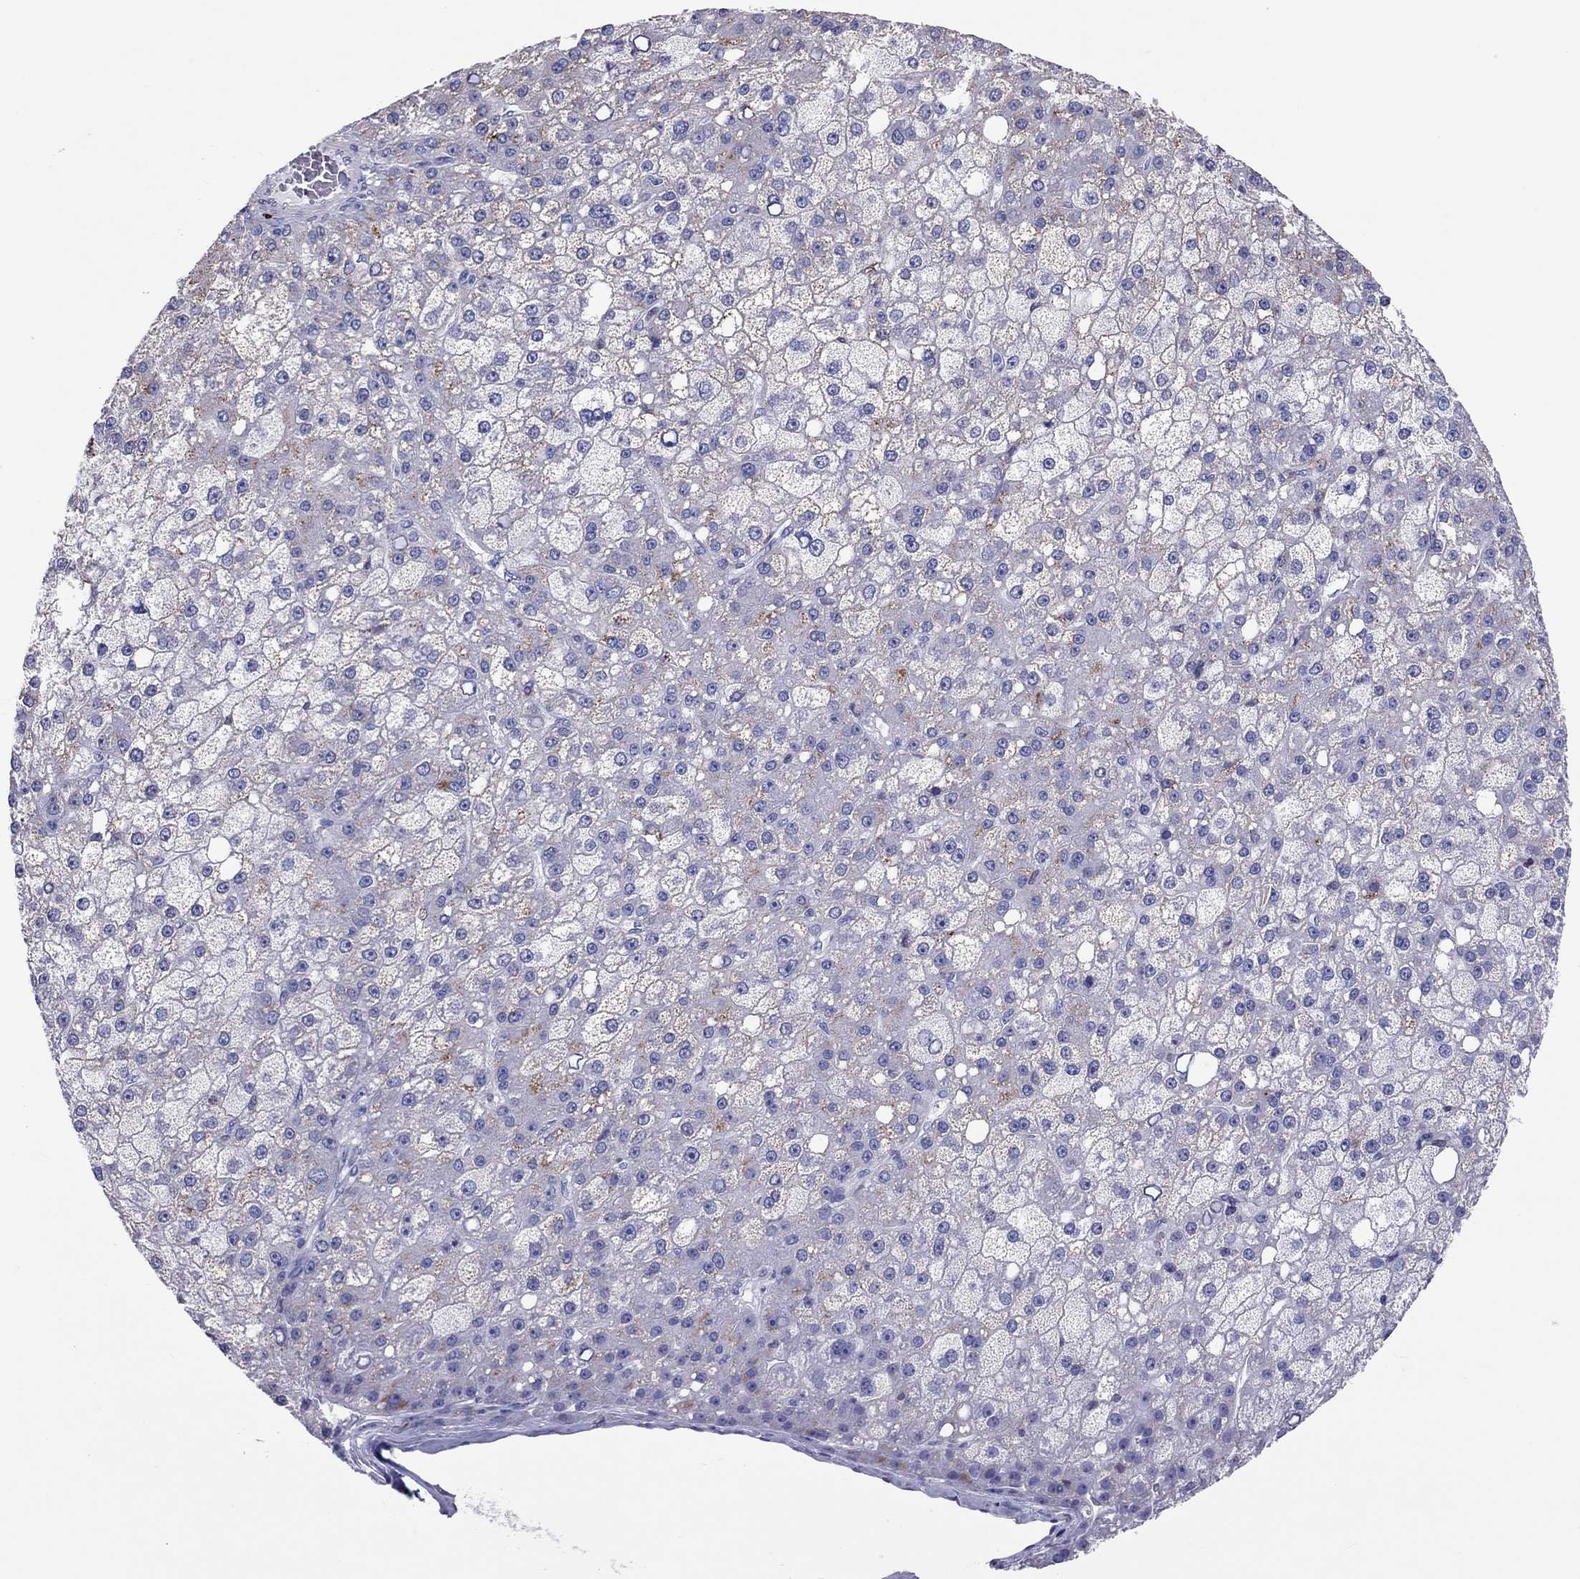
{"staining": {"intensity": "negative", "quantity": "none", "location": "none"}, "tissue": "liver cancer", "cell_type": "Tumor cells", "image_type": "cancer", "snomed": [{"axis": "morphology", "description": "Carcinoma, Hepatocellular, NOS"}, {"axis": "topography", "description": "Liver"}], "caption": "Human hepatocellular carcinoma (liver) stained for a protein using immunohistochemistry (IHC) demonstrates no staining in tumor cells.", "gene": "ADORA2A", "patient": {"sex": "male", "age": 67}}